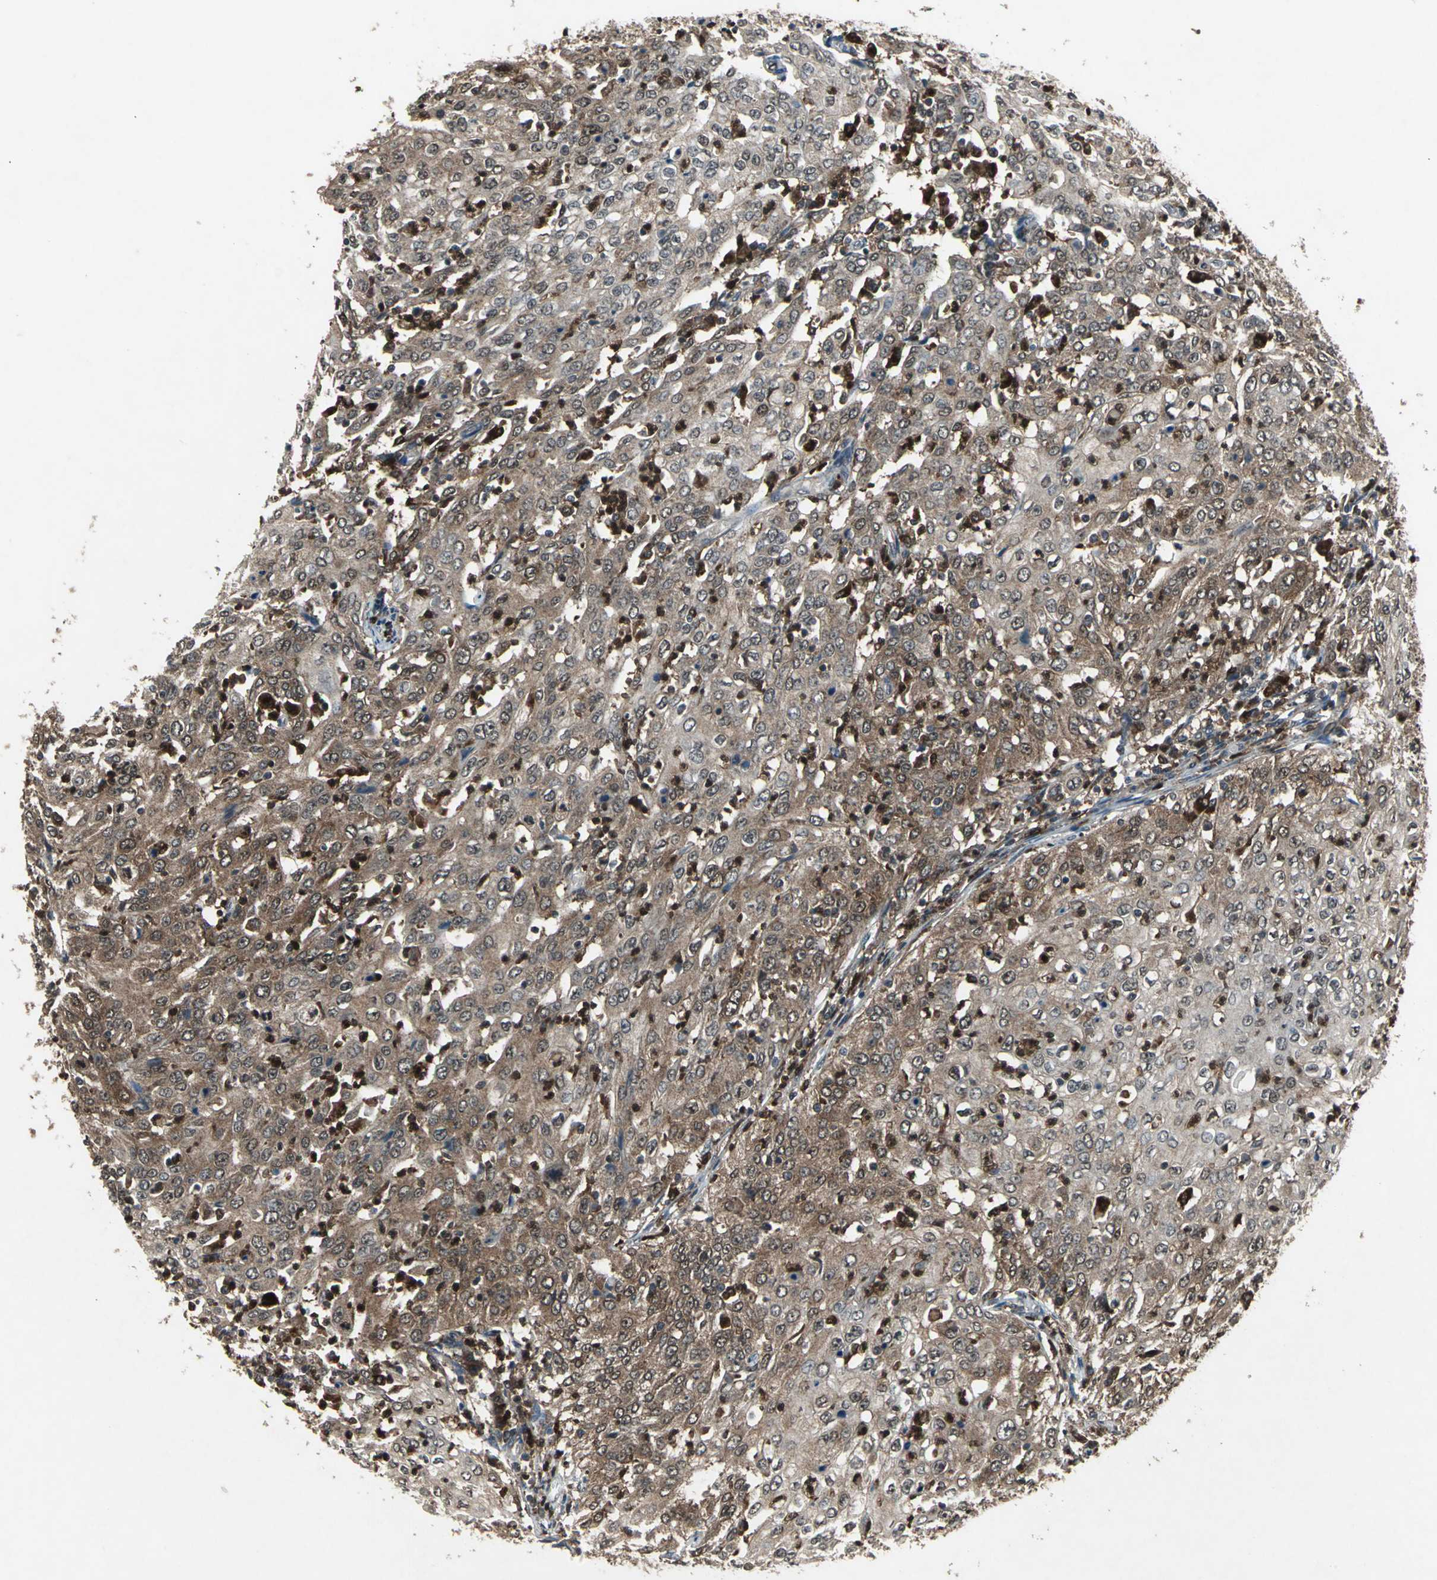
{"staining": {"intensity": "moderate", "quantity": "25%-75%", "location": "cytoplasmic/membranous"}, "tissue": "cervical cancer", "cell_type": "Tumor cells", "image_type": "cancer", "snomed": [{"axis": "morphology", "description": "Squamous cell carcinoma, NOS"}, {"axis": "topography", "description": "Cervix"}], "caption": "A histopathology image showing moderate cytoplasmic/membranous staining in approximately 25%-75% of tumor cells in cervical cancer (squamous cell carcinoma), as visualized by brown immunohistochemical staining.", "gene": "PYCARD", "patient": {"sex": "female", "age": 39}}